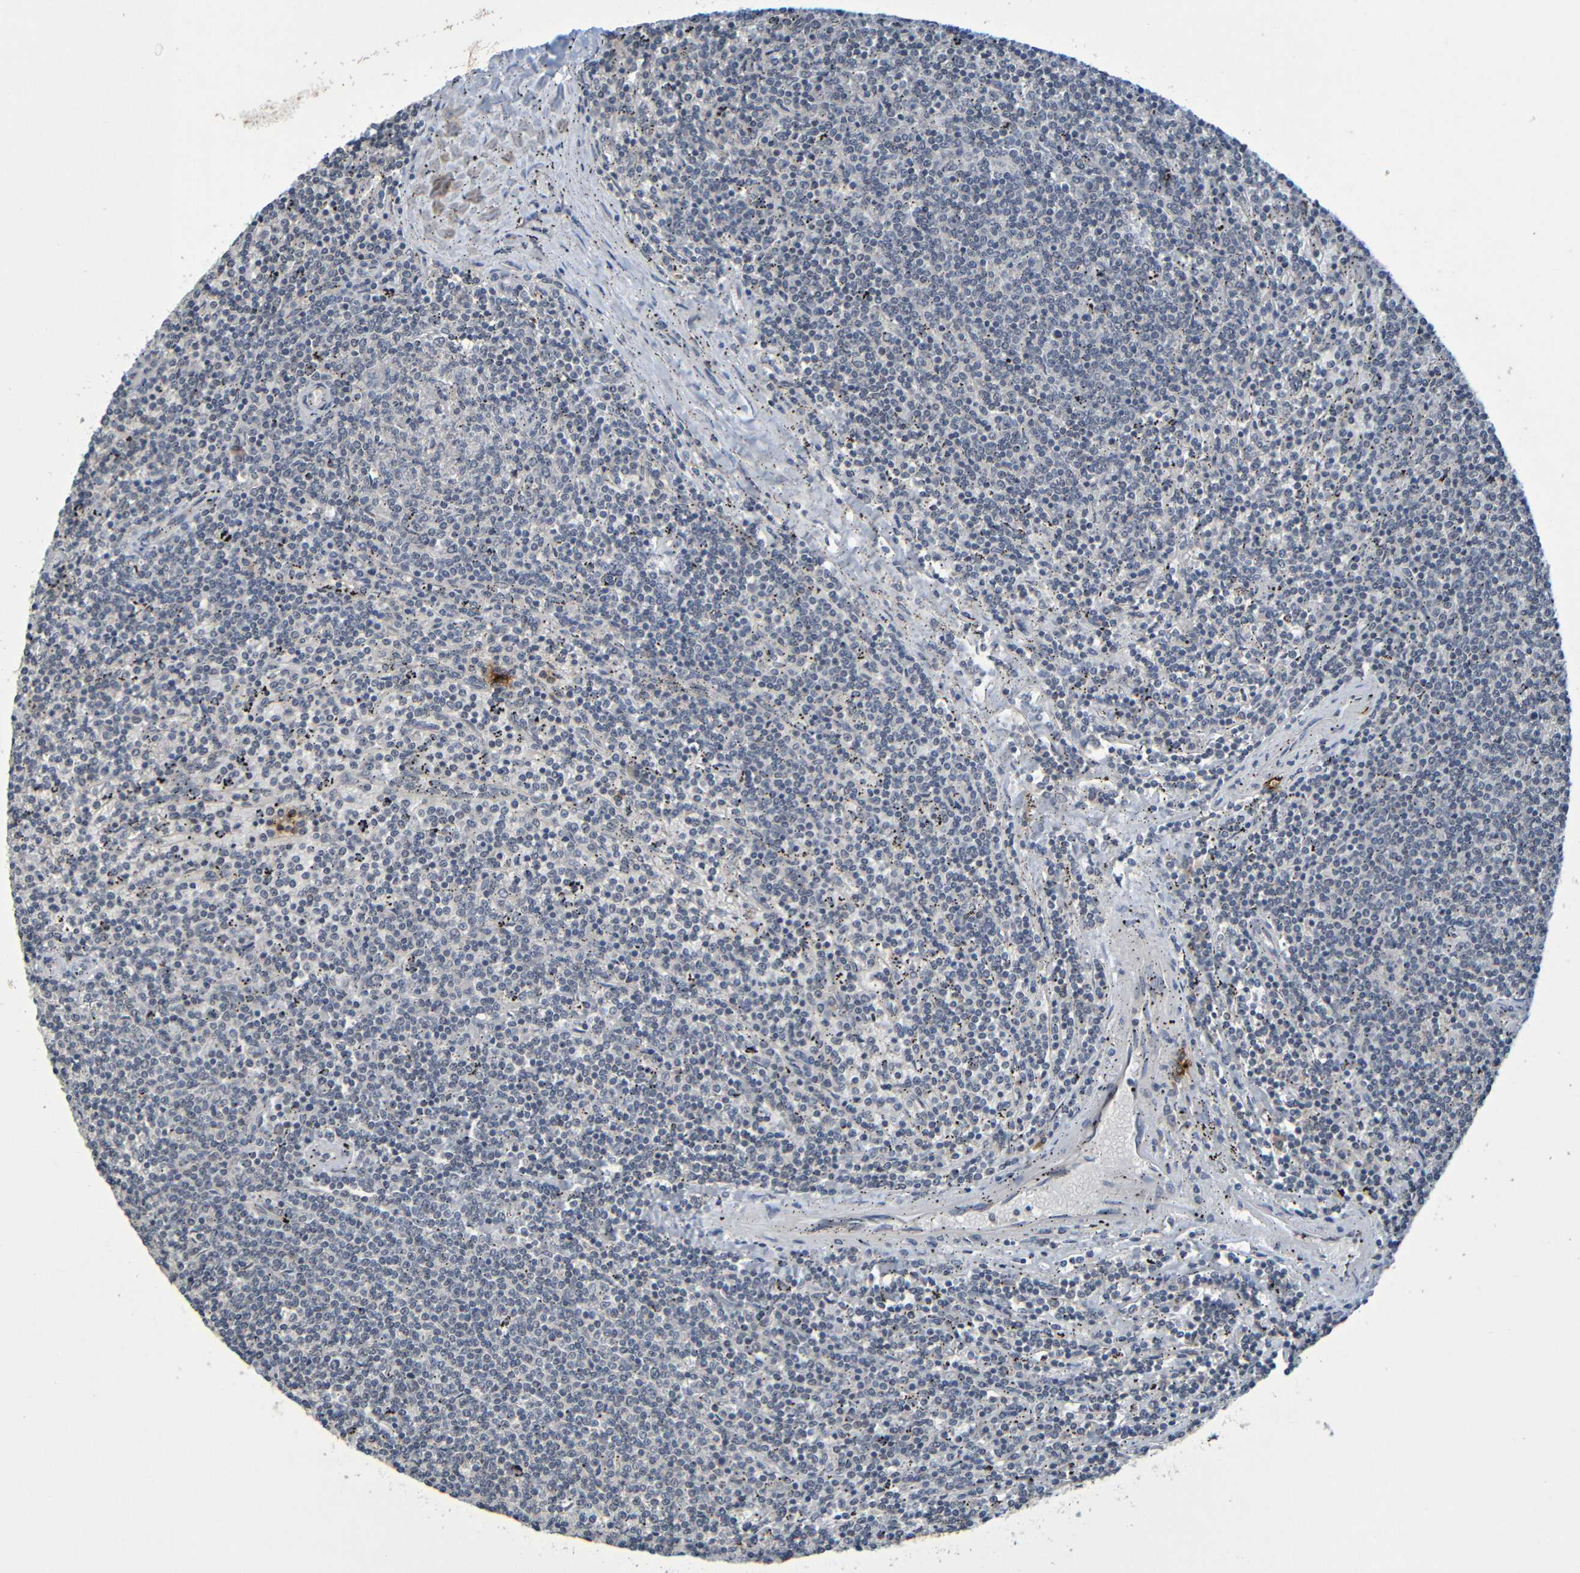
{"staining": {"intensity": "negative", "quantity": "none", "location": "none"}, "tissue": "lymphoma", "cell_type": "Tumor cells", "image_type": "cancer", "snomed": [{"axis": "morphology", "description": "Malignant lymphoma, non-Hodgkin's type, Low grade"}, {"axis": "topography", "description": "Spleen"}], "caption": "The immunohistochemistry (IHC) image has no significant expression in tumor cells of malignant lymphoma, non-Hodgkin's type (low-grade) tissue.", "gene": "C3AR1", "patient": {"sex": "female", "age": 50}}